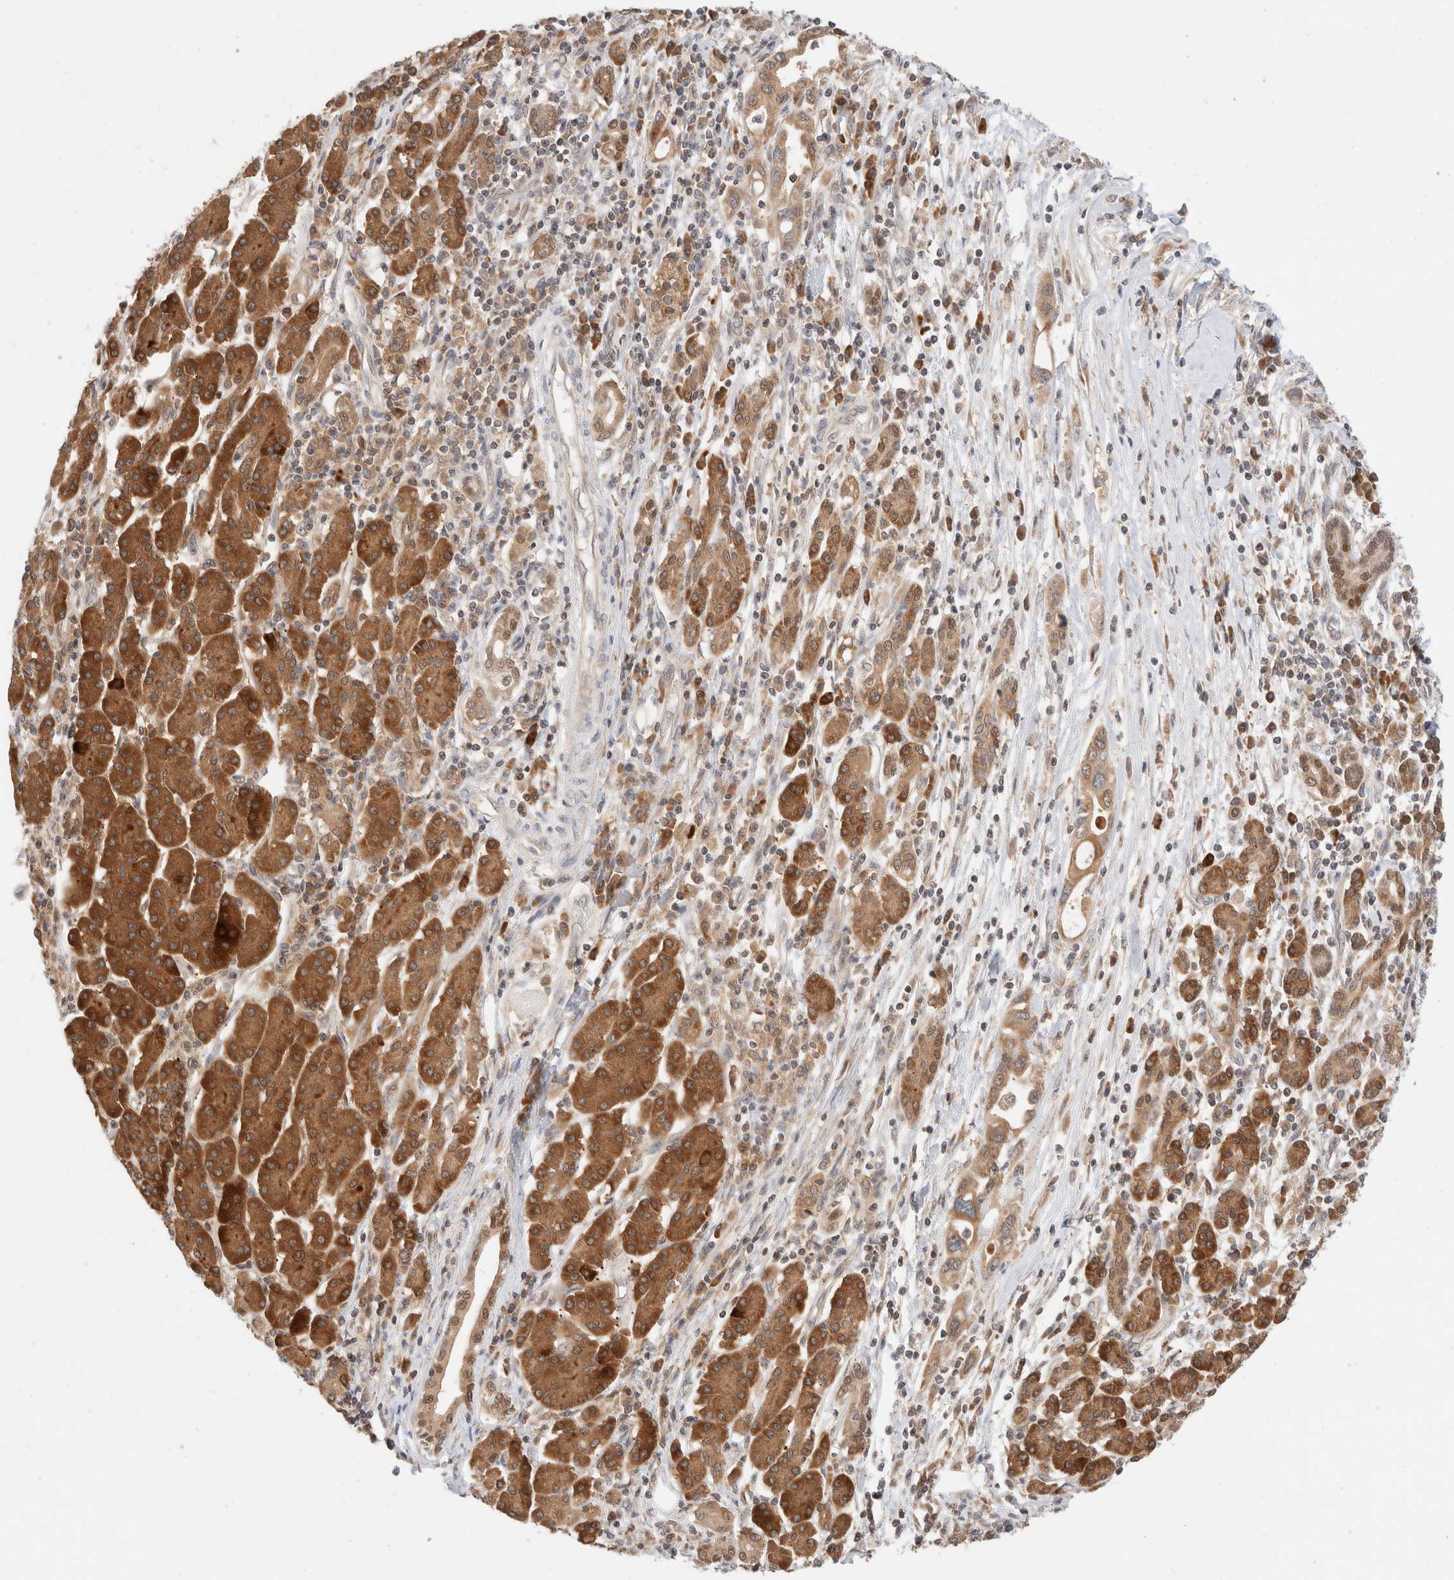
{"staining": {"intensity": "moderate", "quantity": ">75%", "location": "cytoplasmic/membranous"}, "tissue": "pancreatic cancer", "cell_type": "Tumor cells", "image_type": "cancer", "snomed": [{"axis": "morphology", "description": "Adenocarcinoma, NOS"}, {"axis": "topography", "description": "Pancreas"}], "caption": "Tumor cells show medium levels of moderate cytoplasmic/membranous staining in about >75% of cells in human pancreatic adenocarcinoma.", "gene": "XKR4", "patient": {"sex": "female", "age": 57}}